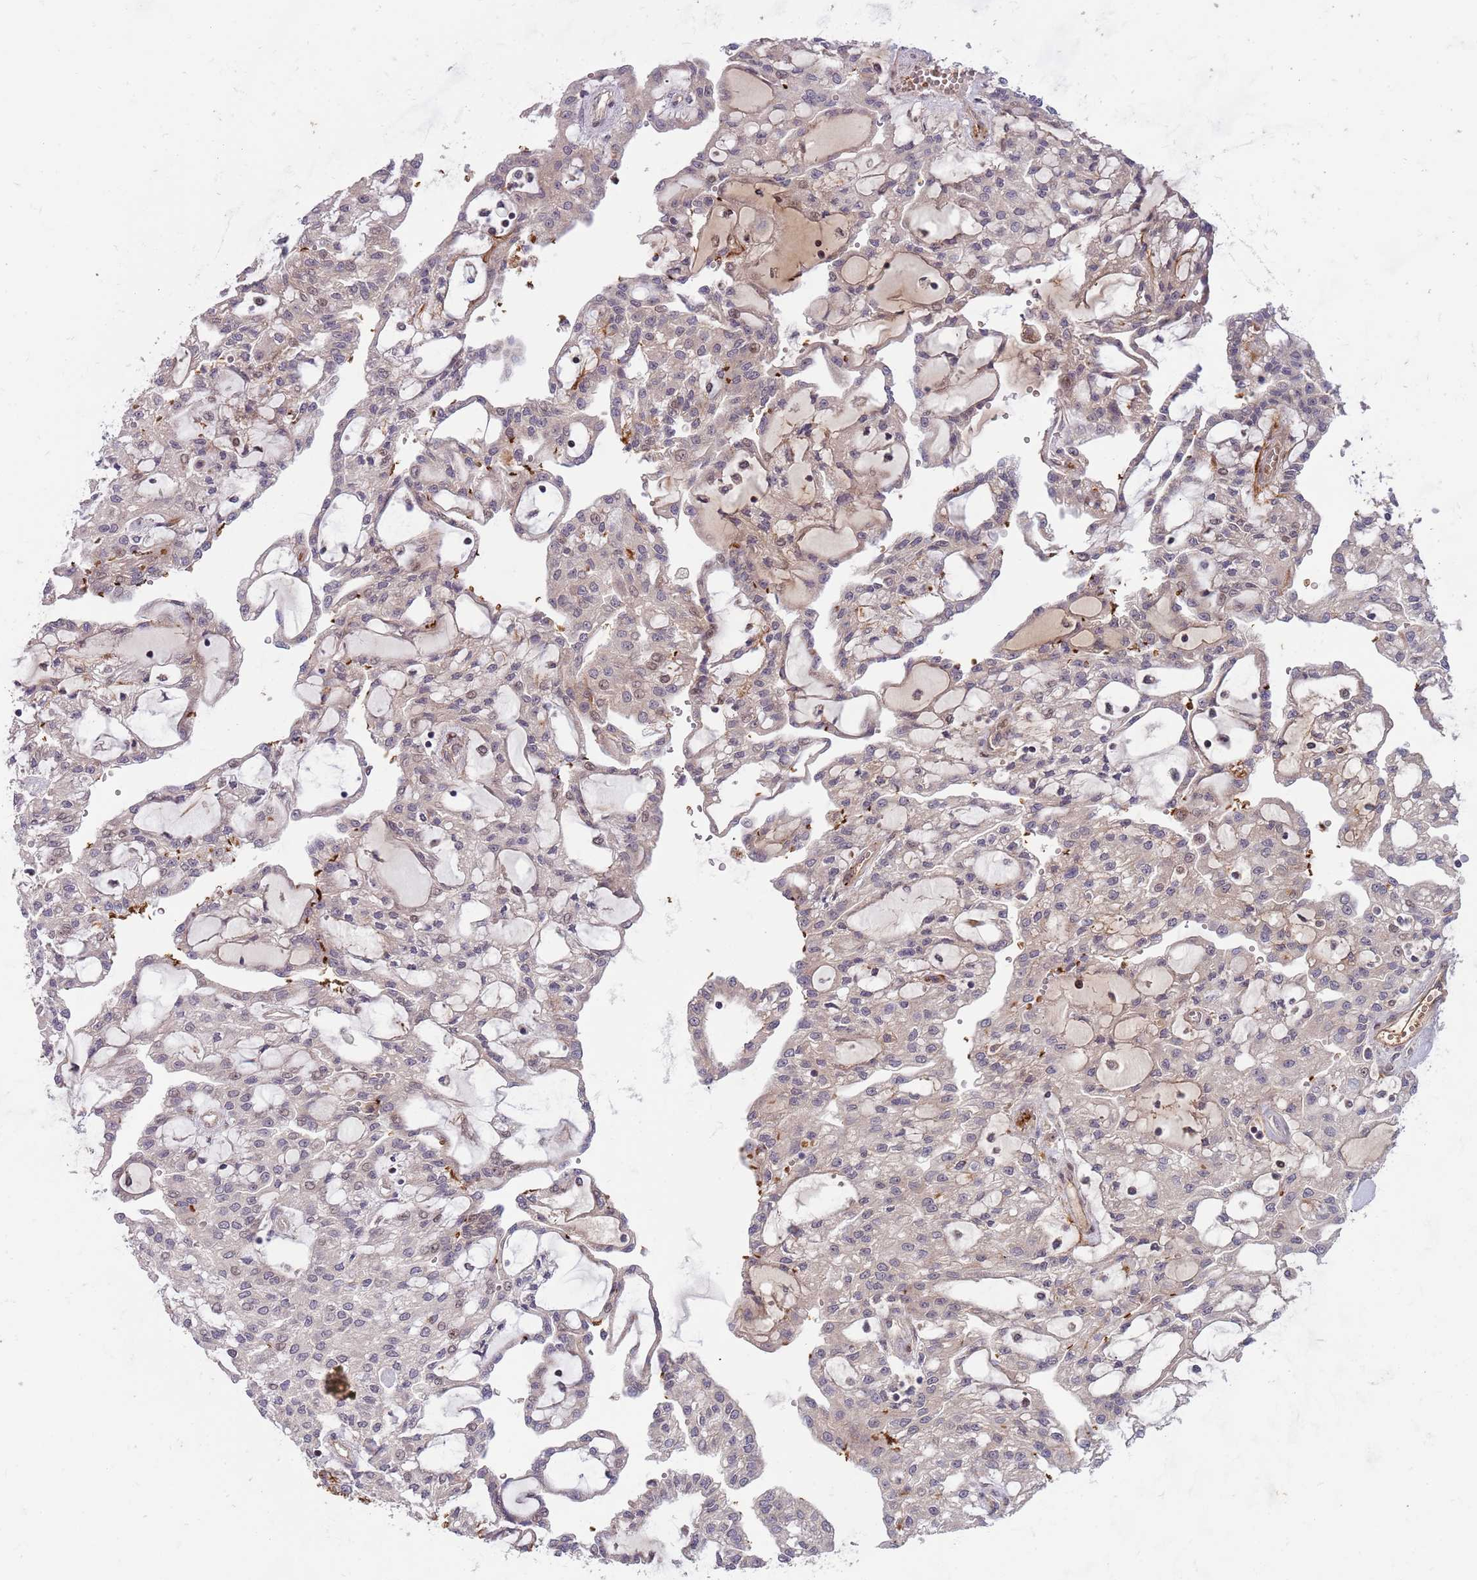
{"staining": {"intensity": "weak", "quantity": "<25%", "location": "nuclear"}, "tissue": "renal cancer", "cell_type": "Tumor cells", "image_type": "cancer", "snomed": [{"axis": "morphology", "description": "Adenocarcinoma, NOS"}, {"axis": "topography", "description": "Kidney"}], "caption": "Histopathology image shows no significant protein expression in tumor cells of renal cancer (adenocarcinoma).", "gene": "NT5DC4", "patient": {"sex": "male", "age": 63}}